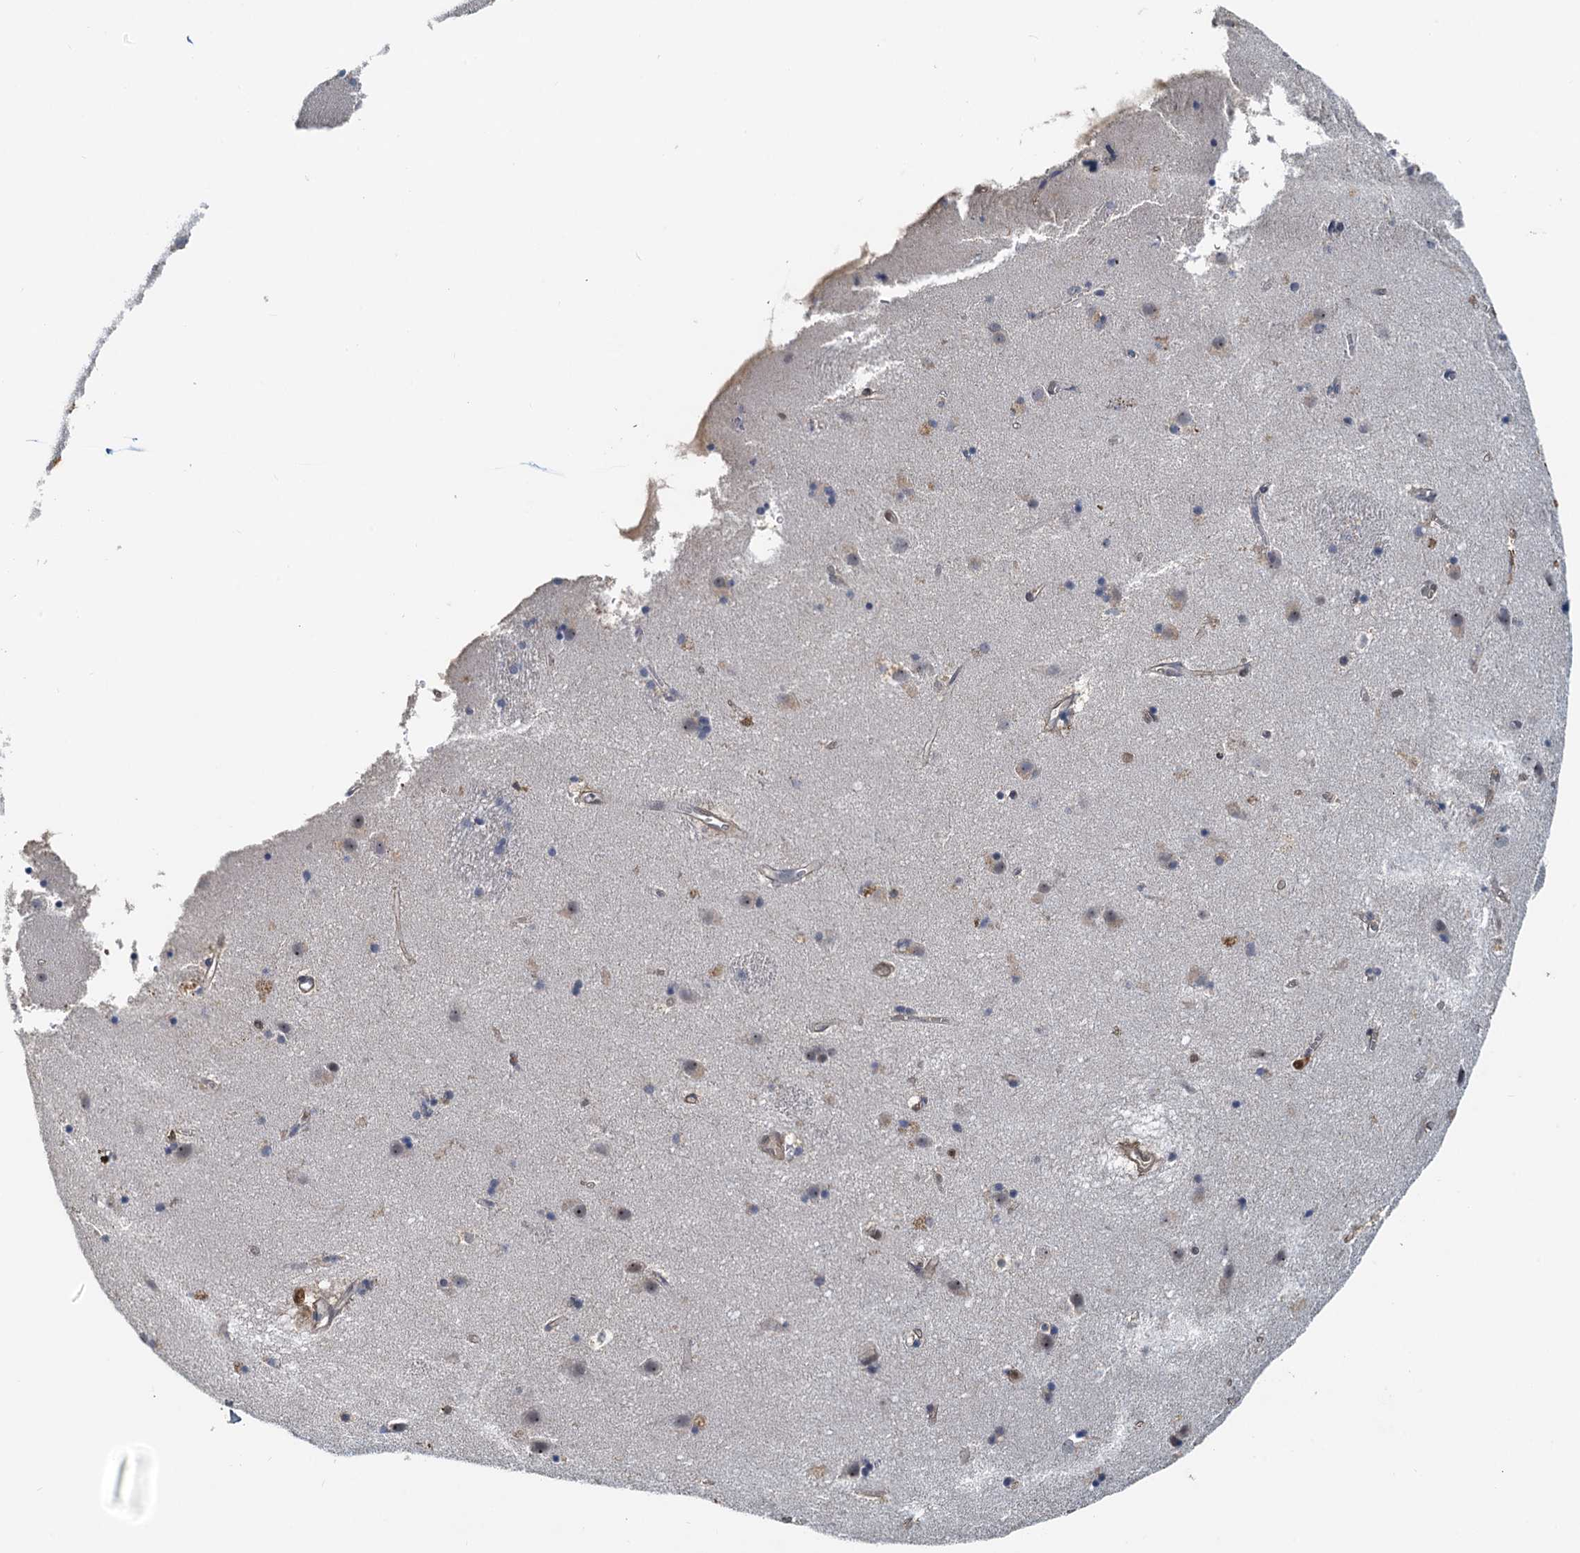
{"staining": {"intensity": "weak", "quantity": "<25%", "location": "nuclear"}, "tissue": "caudate", "cell_type": "Glial cells", "image_type": "normal", "snomed": [{"axis": "morphology", "description": "Normal tissue, NOS"}, {"axis": "topography", "description": "Lateral ventricle wall"}], "caption": "IHC histopathology image of benign caudate stained for a protein (brown), which exhibits no positivity in glial cells.", "gene": "SPINDOC", "patient": {"sex": "male", "age": 70}}